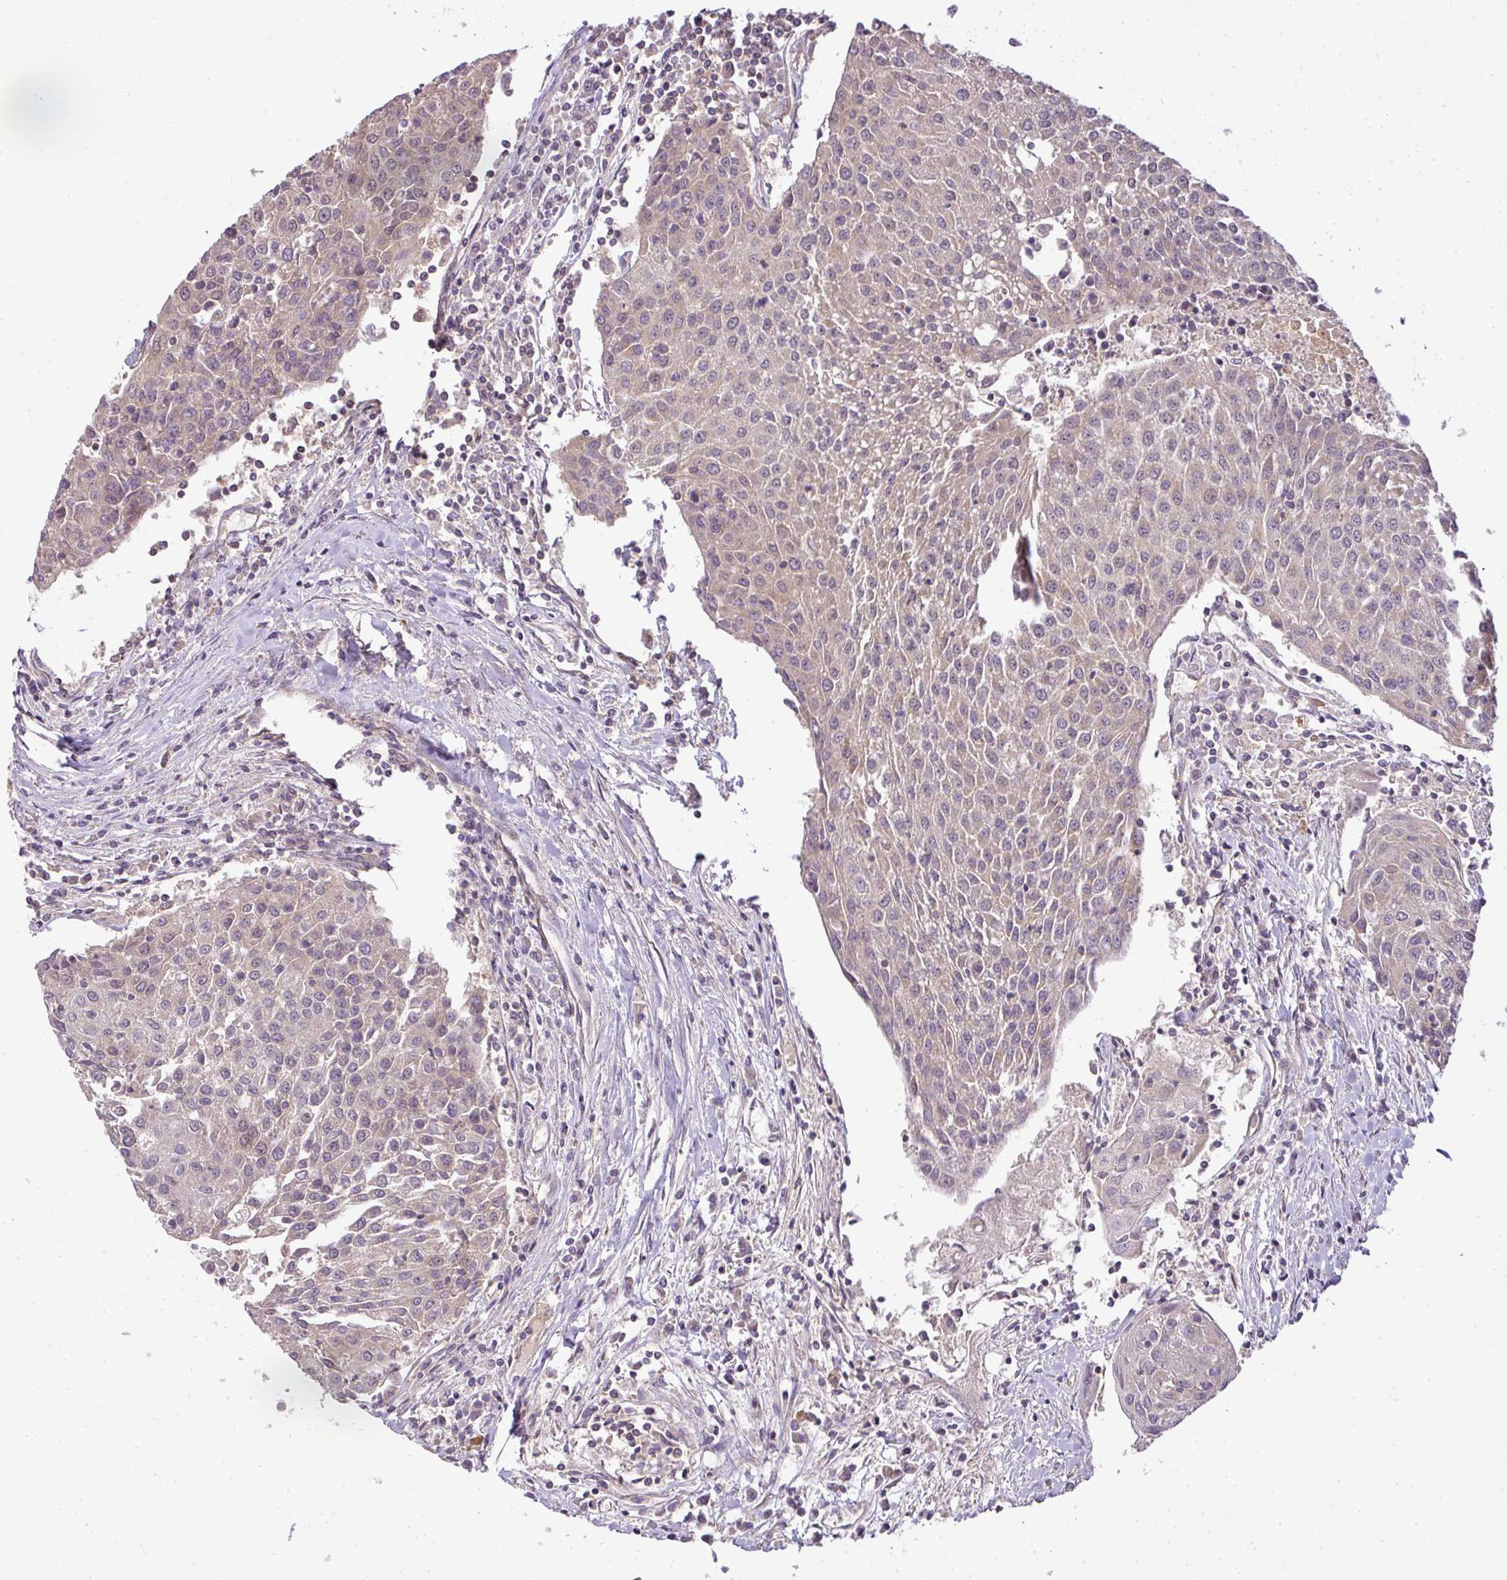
{"staining": {"intensity": "negative", "quantity": "none", "location": "none"}, "tissue": "urothelial cancer", "cell_type": "Tumor cells", "image_type": "cancer", "snomed": [{"axis": "morphology", "description": "Urothelial carcinoma, High grade"}, {"axis": "topography", "description": "Urinary bladder"}], "caption": "A micrograph of human high-grade urothelial carcinoma is negative for staining in tumor cells.", "gene": "TCL1B", "patient": {"sex": "female", "age": 85}}